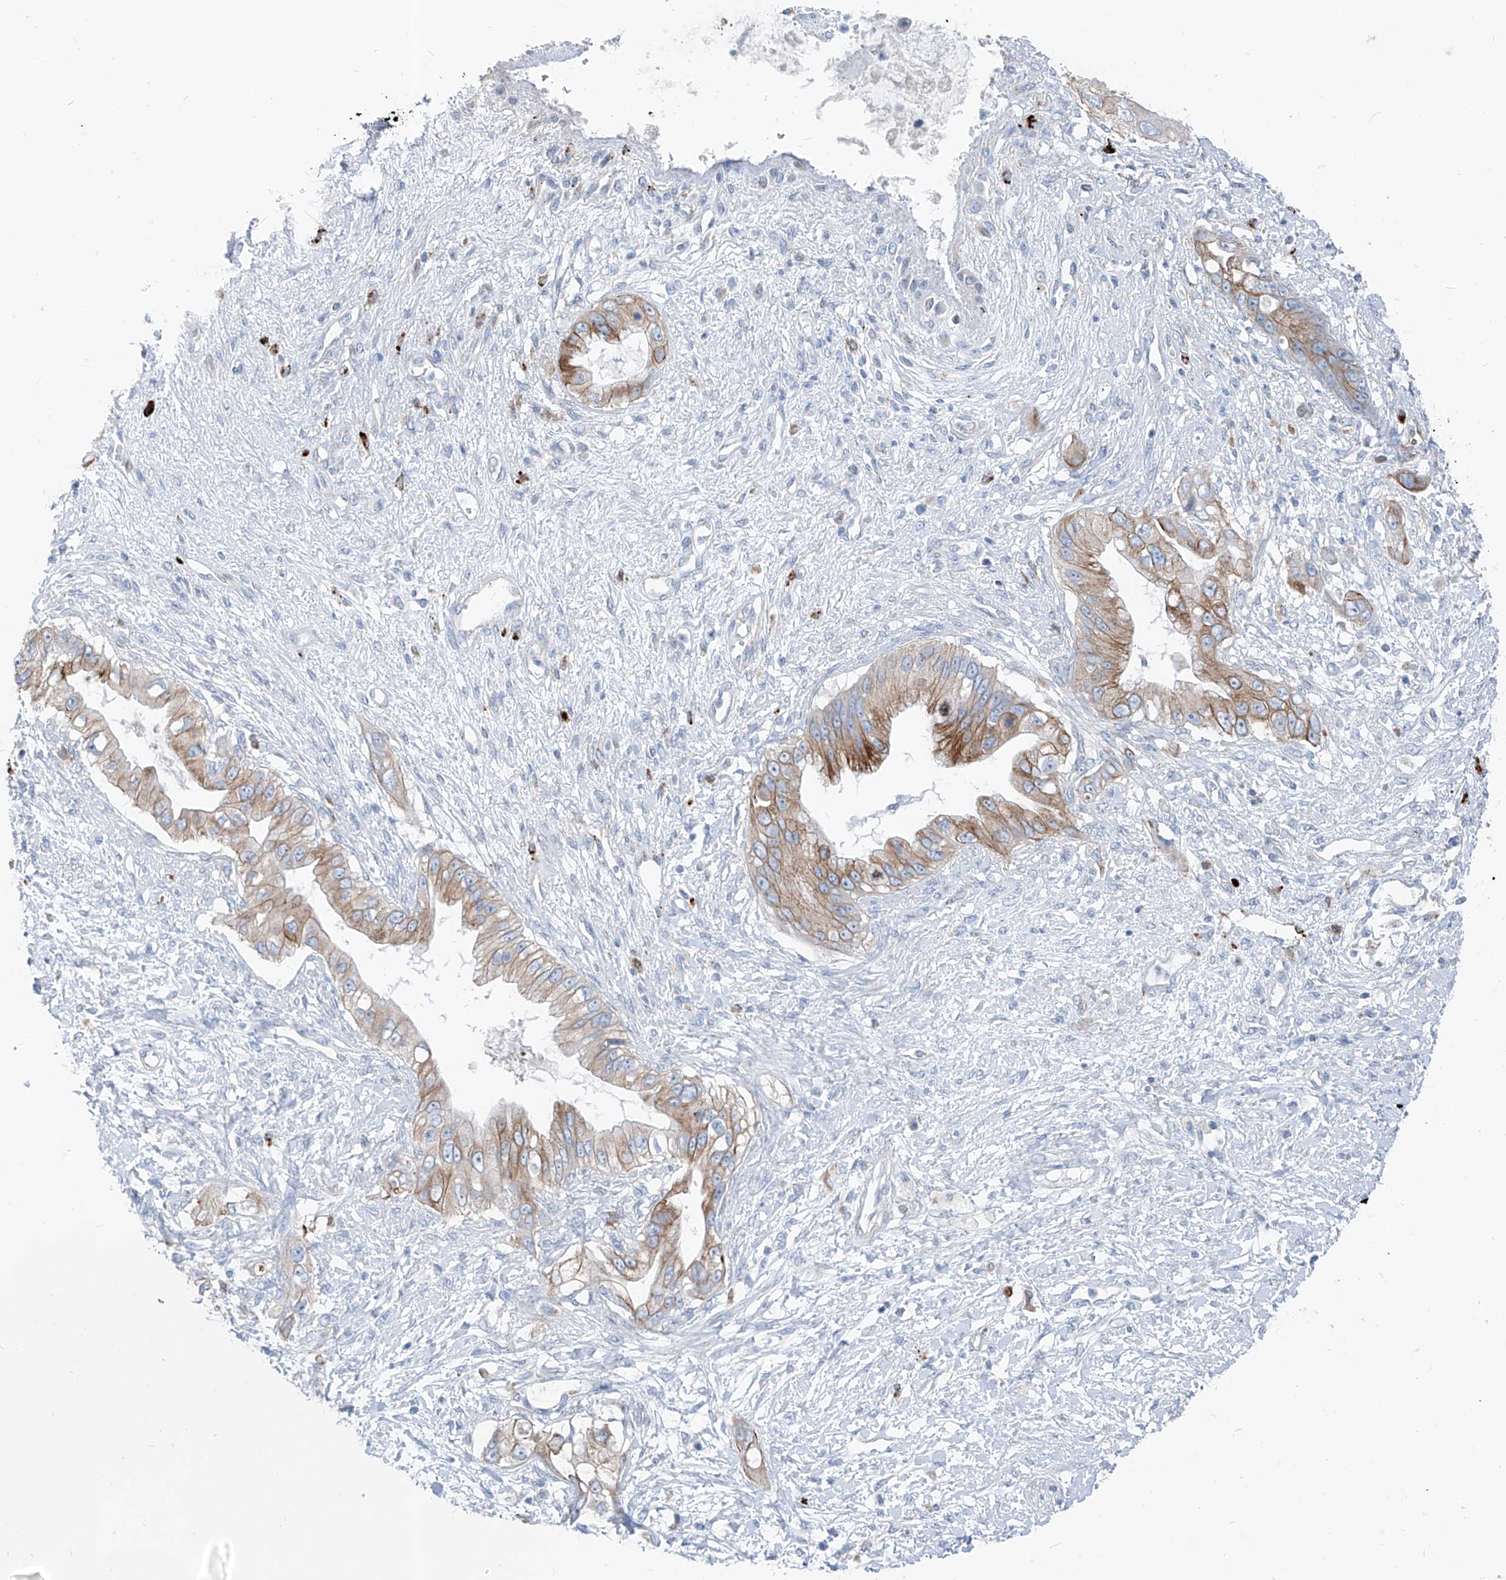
{"staining": {"intensity": "moderate", "quantity": ">75%", "location": "cytoplasmic/membranous"}, "tissue": "pancreatic cancer", "cell_type": "Tumor cells", "image_type": "cancer", "snomed": [{"axis": "morphology", "description": "Inflammation, NOS"}, {"axis": "morphology", "description": "Adenocarcinoma, NOS"}, {"axis": "topography", "description": "Pancreas"}], "caption": "A histopathology image of human pancreatic cancer stained for a protein demonstrates moderate cytoplasmic/membranous brown staining in tumor cells. The staining was performed using DAB (3,3'-diaminobenzidine) to visualize the protein expression in brown, while the nuclei were stained in blue with hematoxylin (Magnification: 20x).", "gene": "GPR137C", "patient": {"sex": "female", "age": 56}}